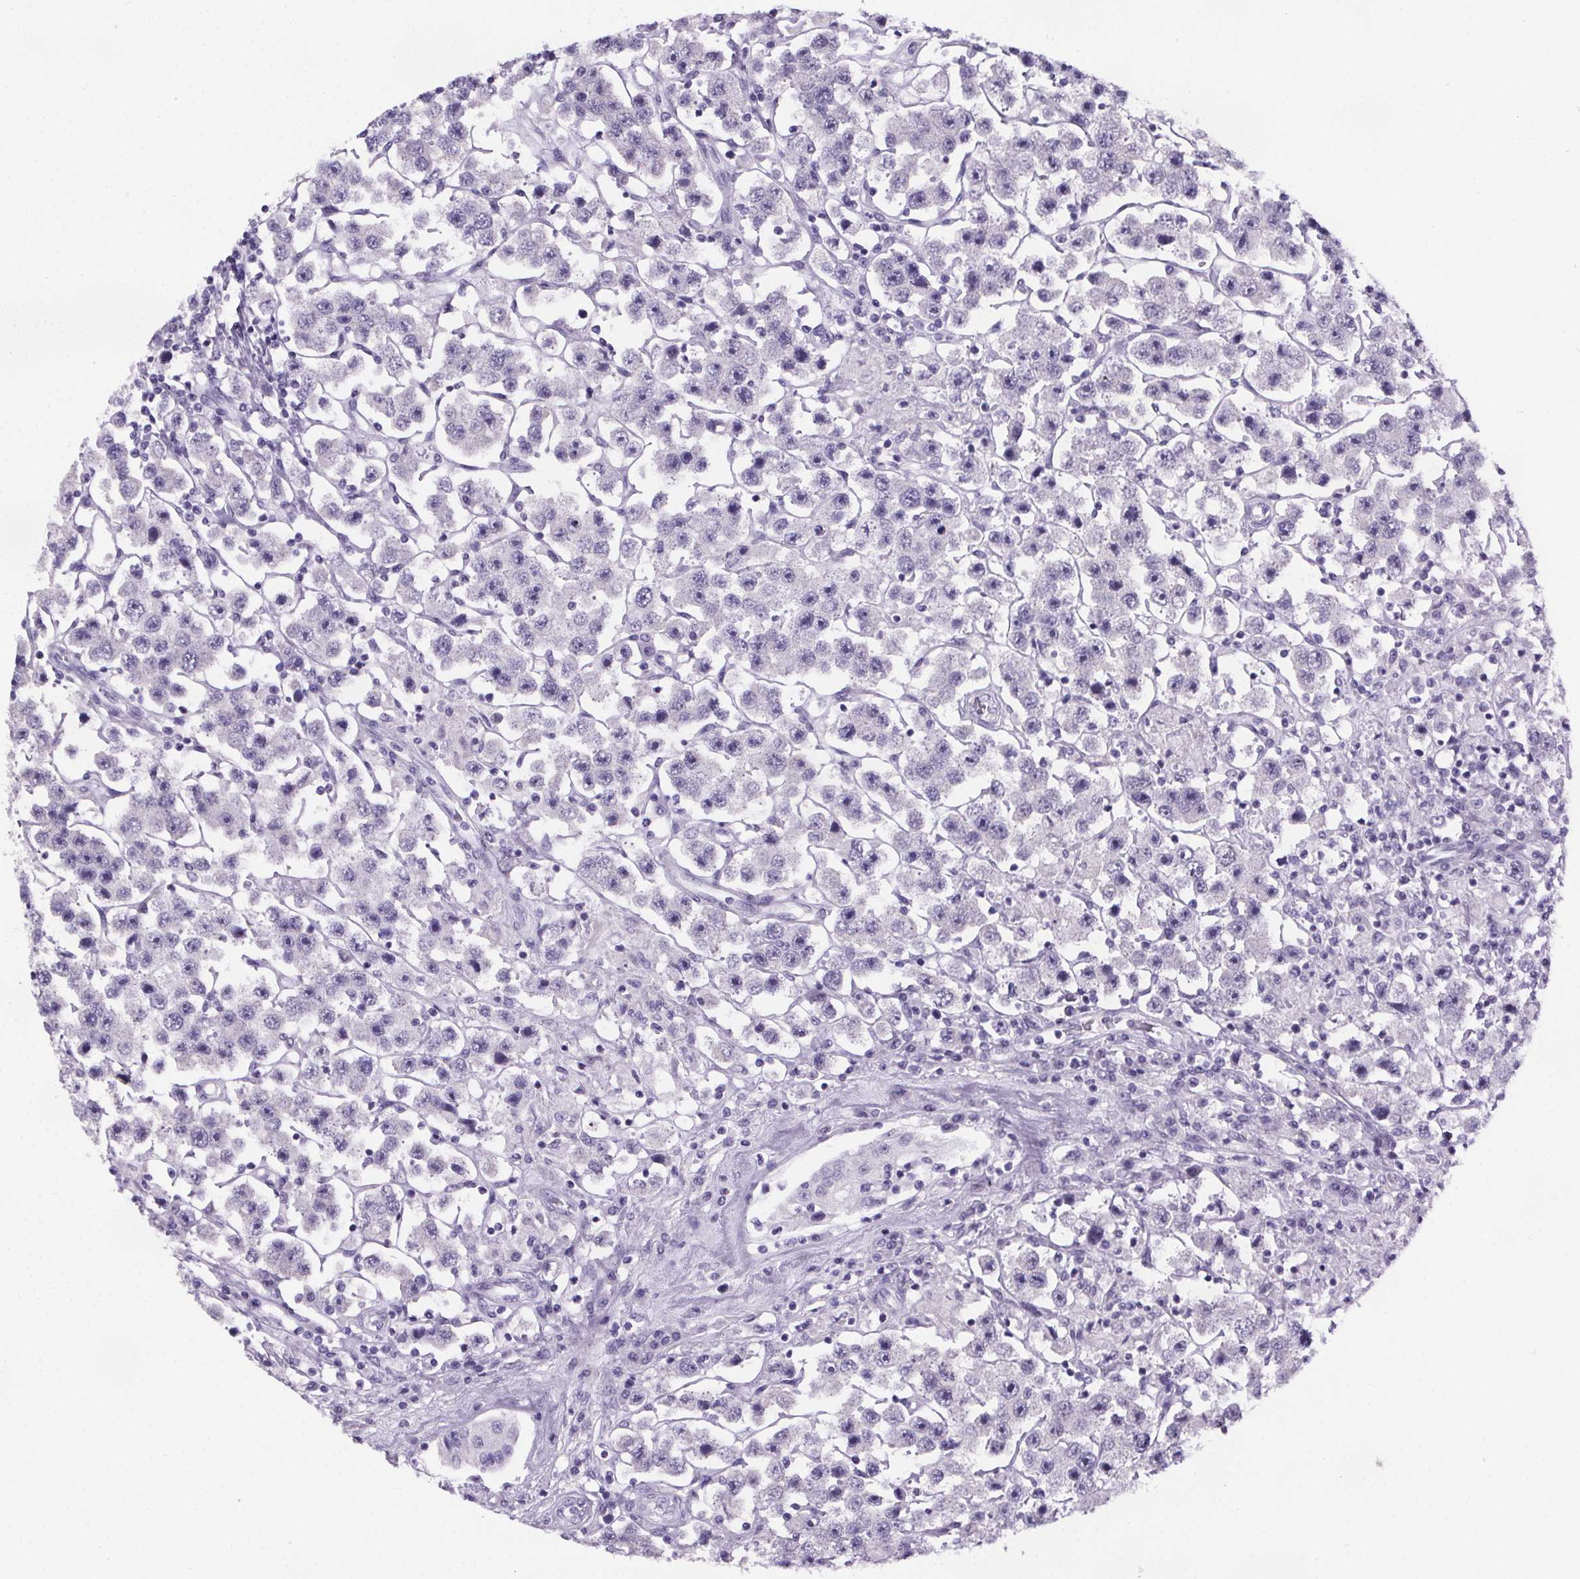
{"staining": {"intensity": "negative", "quantity": "none", "location": "none"}, "tissue": "testis cancer", "cell_type": "Tumor cells", "image_type": "cancer", "snomed": [{"axis": "morphology", "description": "Seminoma, NOS"}, {"axis": "topography", "description": "Testis"}], "caption": "Immunohistochemistry (IHC) of testis cancer (seminoma) demonstrates no staining in tumor cells.", "gene": "CUBN", "patient": {"sex": "male", "age": 45}}